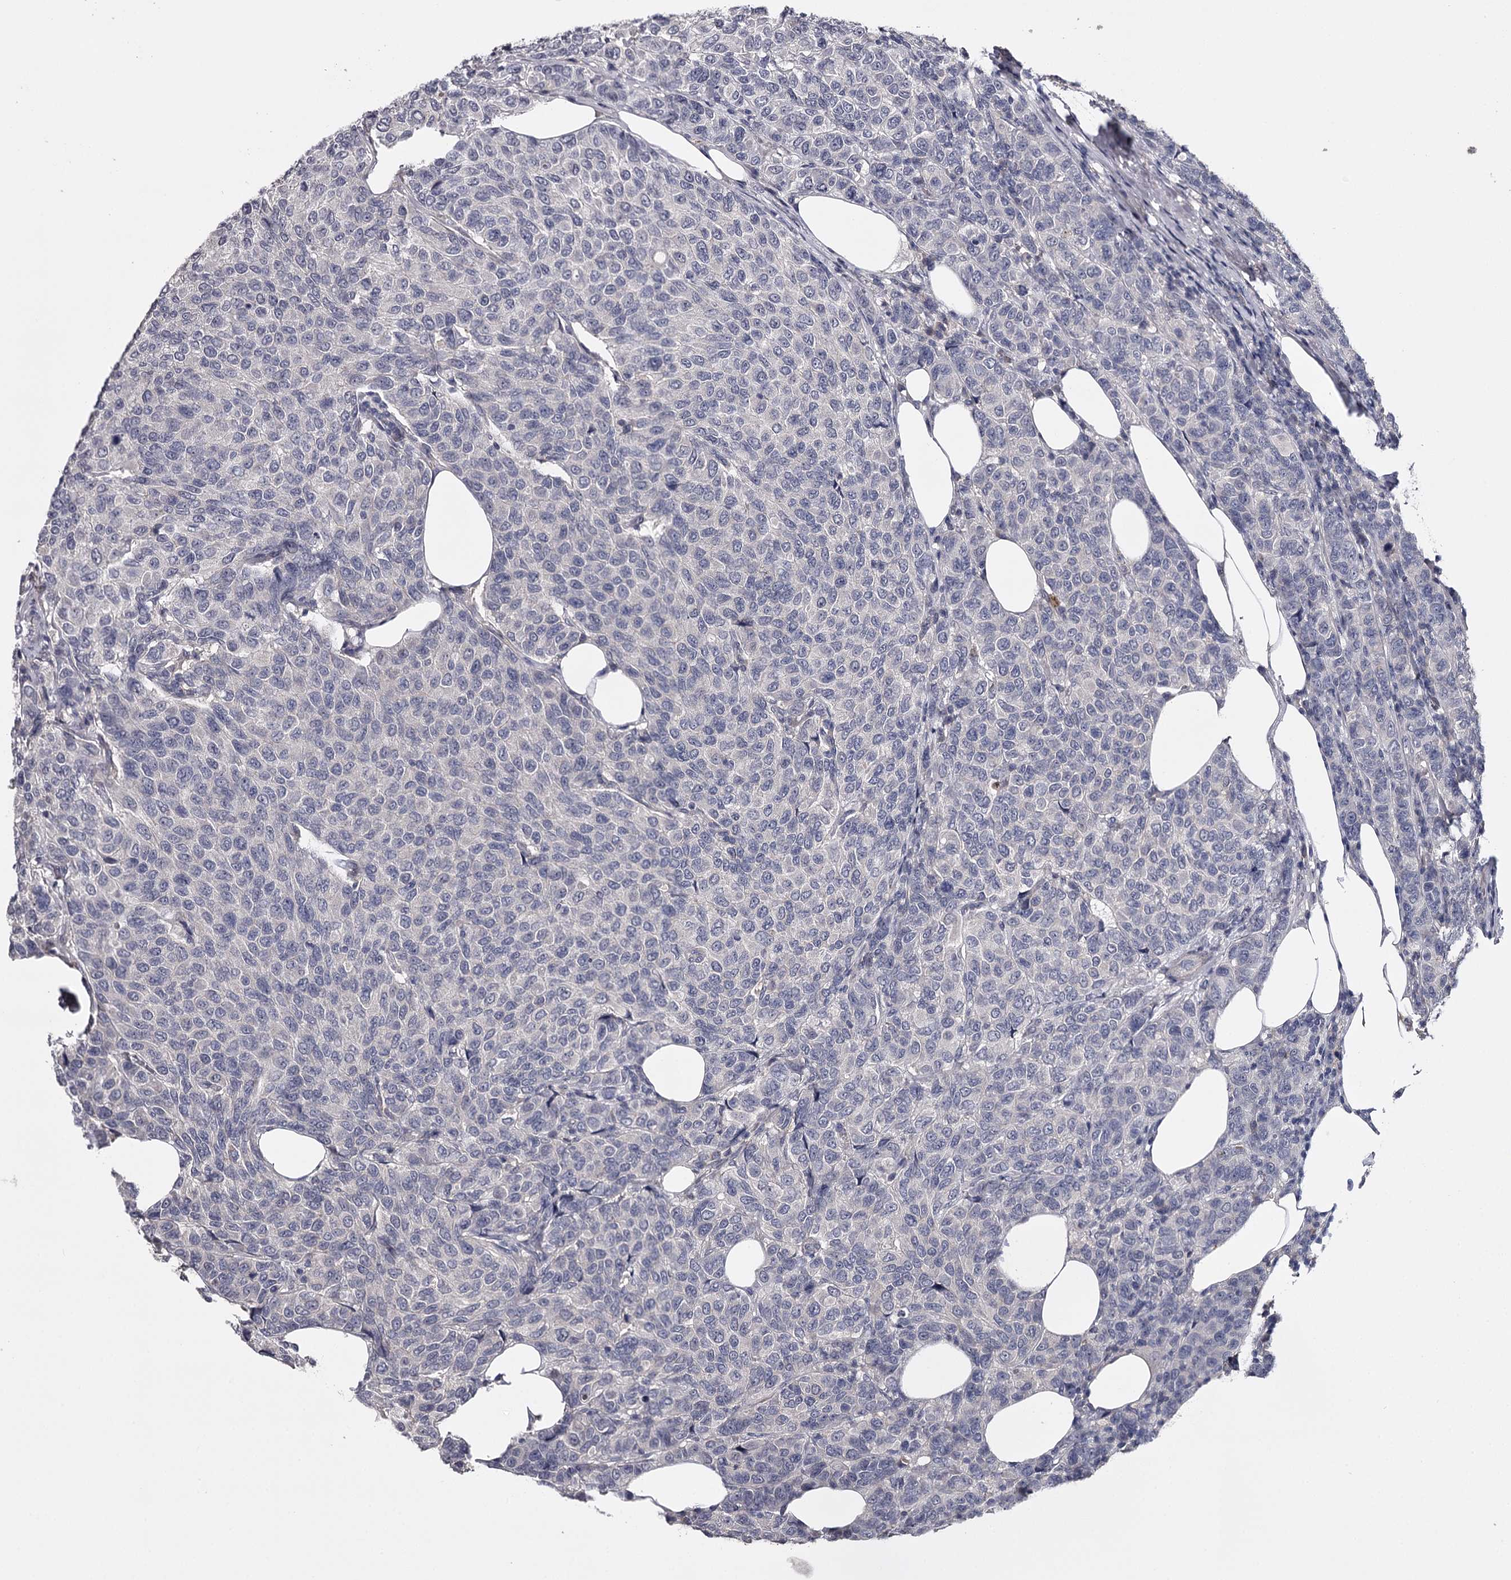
{"staining": {"intensity": "negative", "quantity": "none", "location": "none"}, "tissue": "breast cancer", "cell_type": "Tumor cells", "image_type": "cancer", "snomed": [{"axis": "morphology", "description": "Duct carcinoma"}, {"axis": "topography", "description": "Breast"}], "caption": "IHC micrograph of neoplastic tissue: invasive ductal carcinoma (breast) stained with DAB (3,3'-diaminobenzidine) displays no significant protein positivity in tumor cells.", "gene": "FDXACB1", "patient": {"sex": "female", "age": 55}}